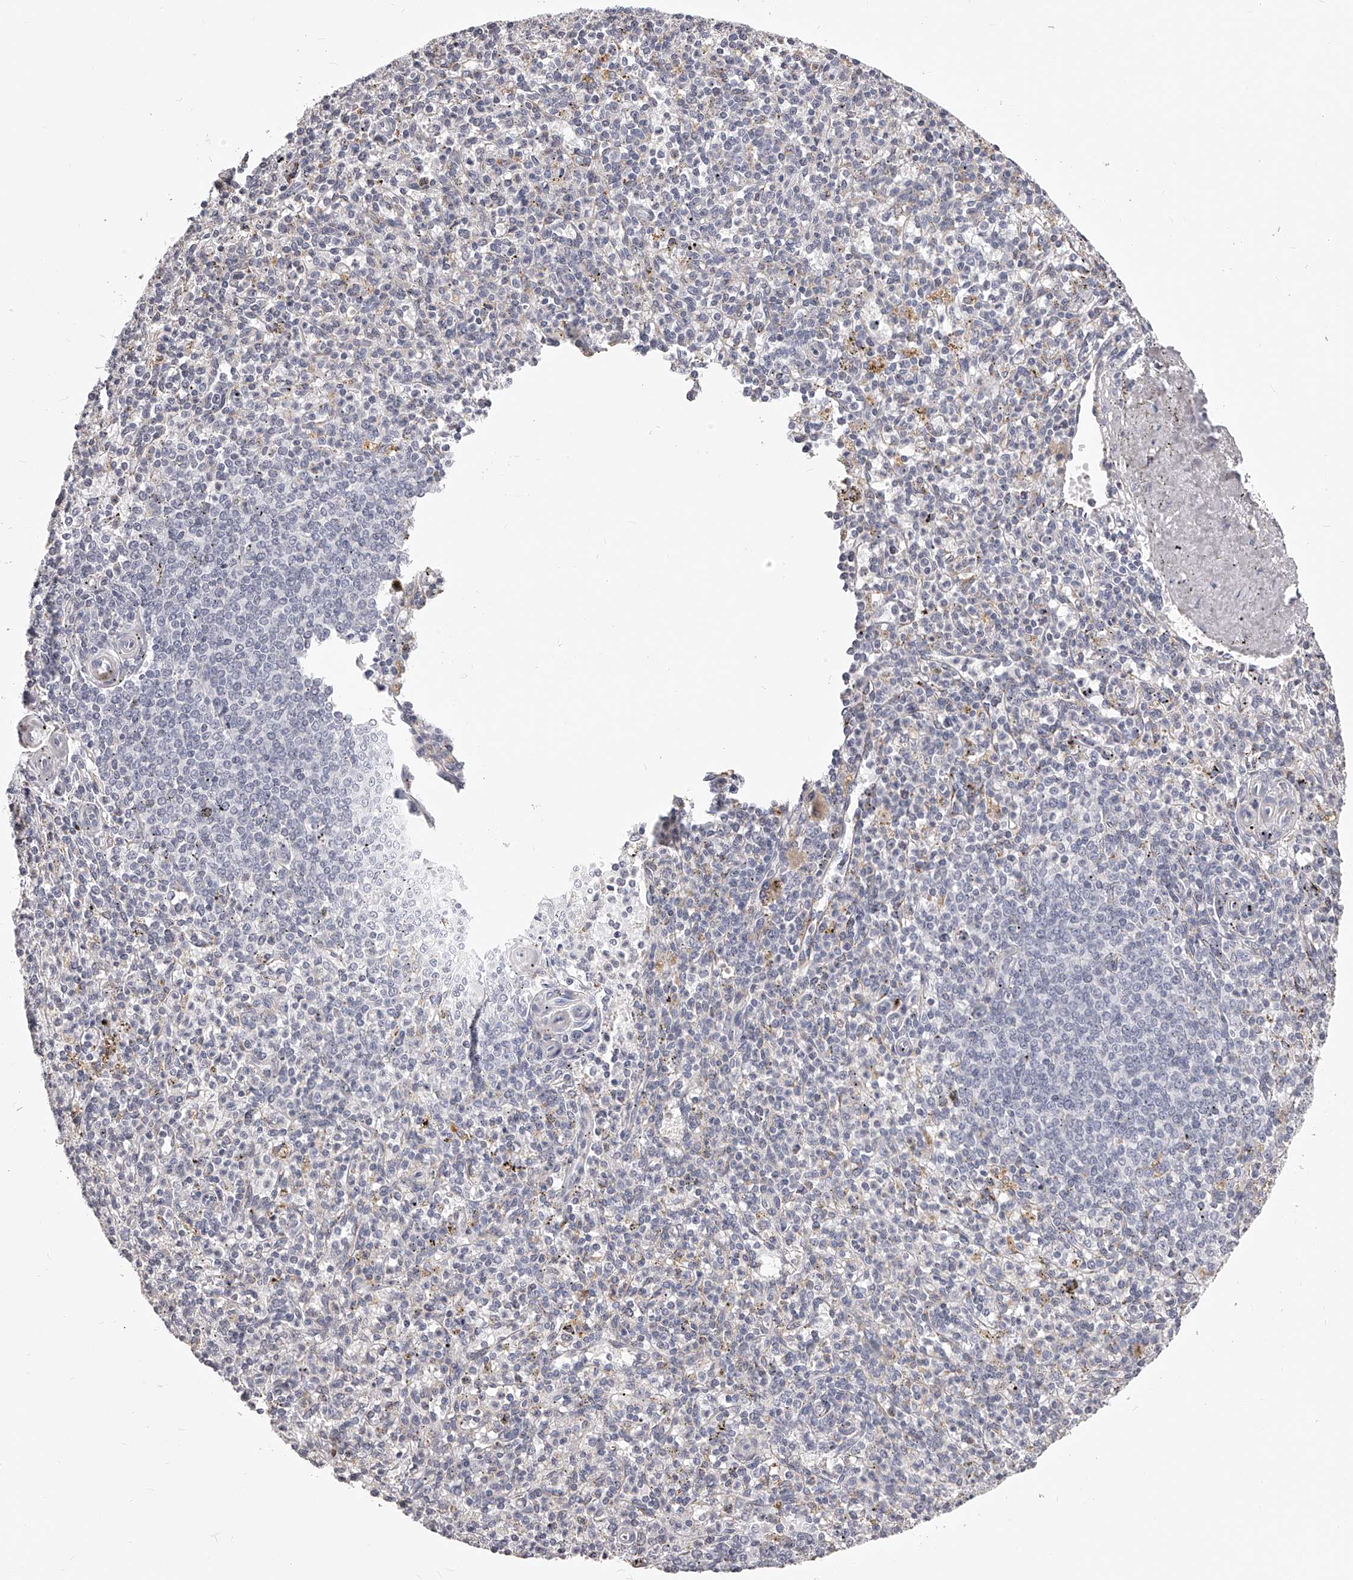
{"staining": {"intensity": "negative", "quantity": "none", "location": "none"}, "tissue": "spleen", "cell_type": "Cells in red pulp", "image_type": "normal", "snomed": [{"axis": "morphology", "description": "Normal tissue, NOS"}, {"axis": "topography", "description": "Spleen"}], "caption": "An image of spleen stained for a protein reveals no brown staining in cells in red pulp. Nuclei are stained in blue.", "gene": "DMRT1", "patient": {"sex": "male", "age": 72}}